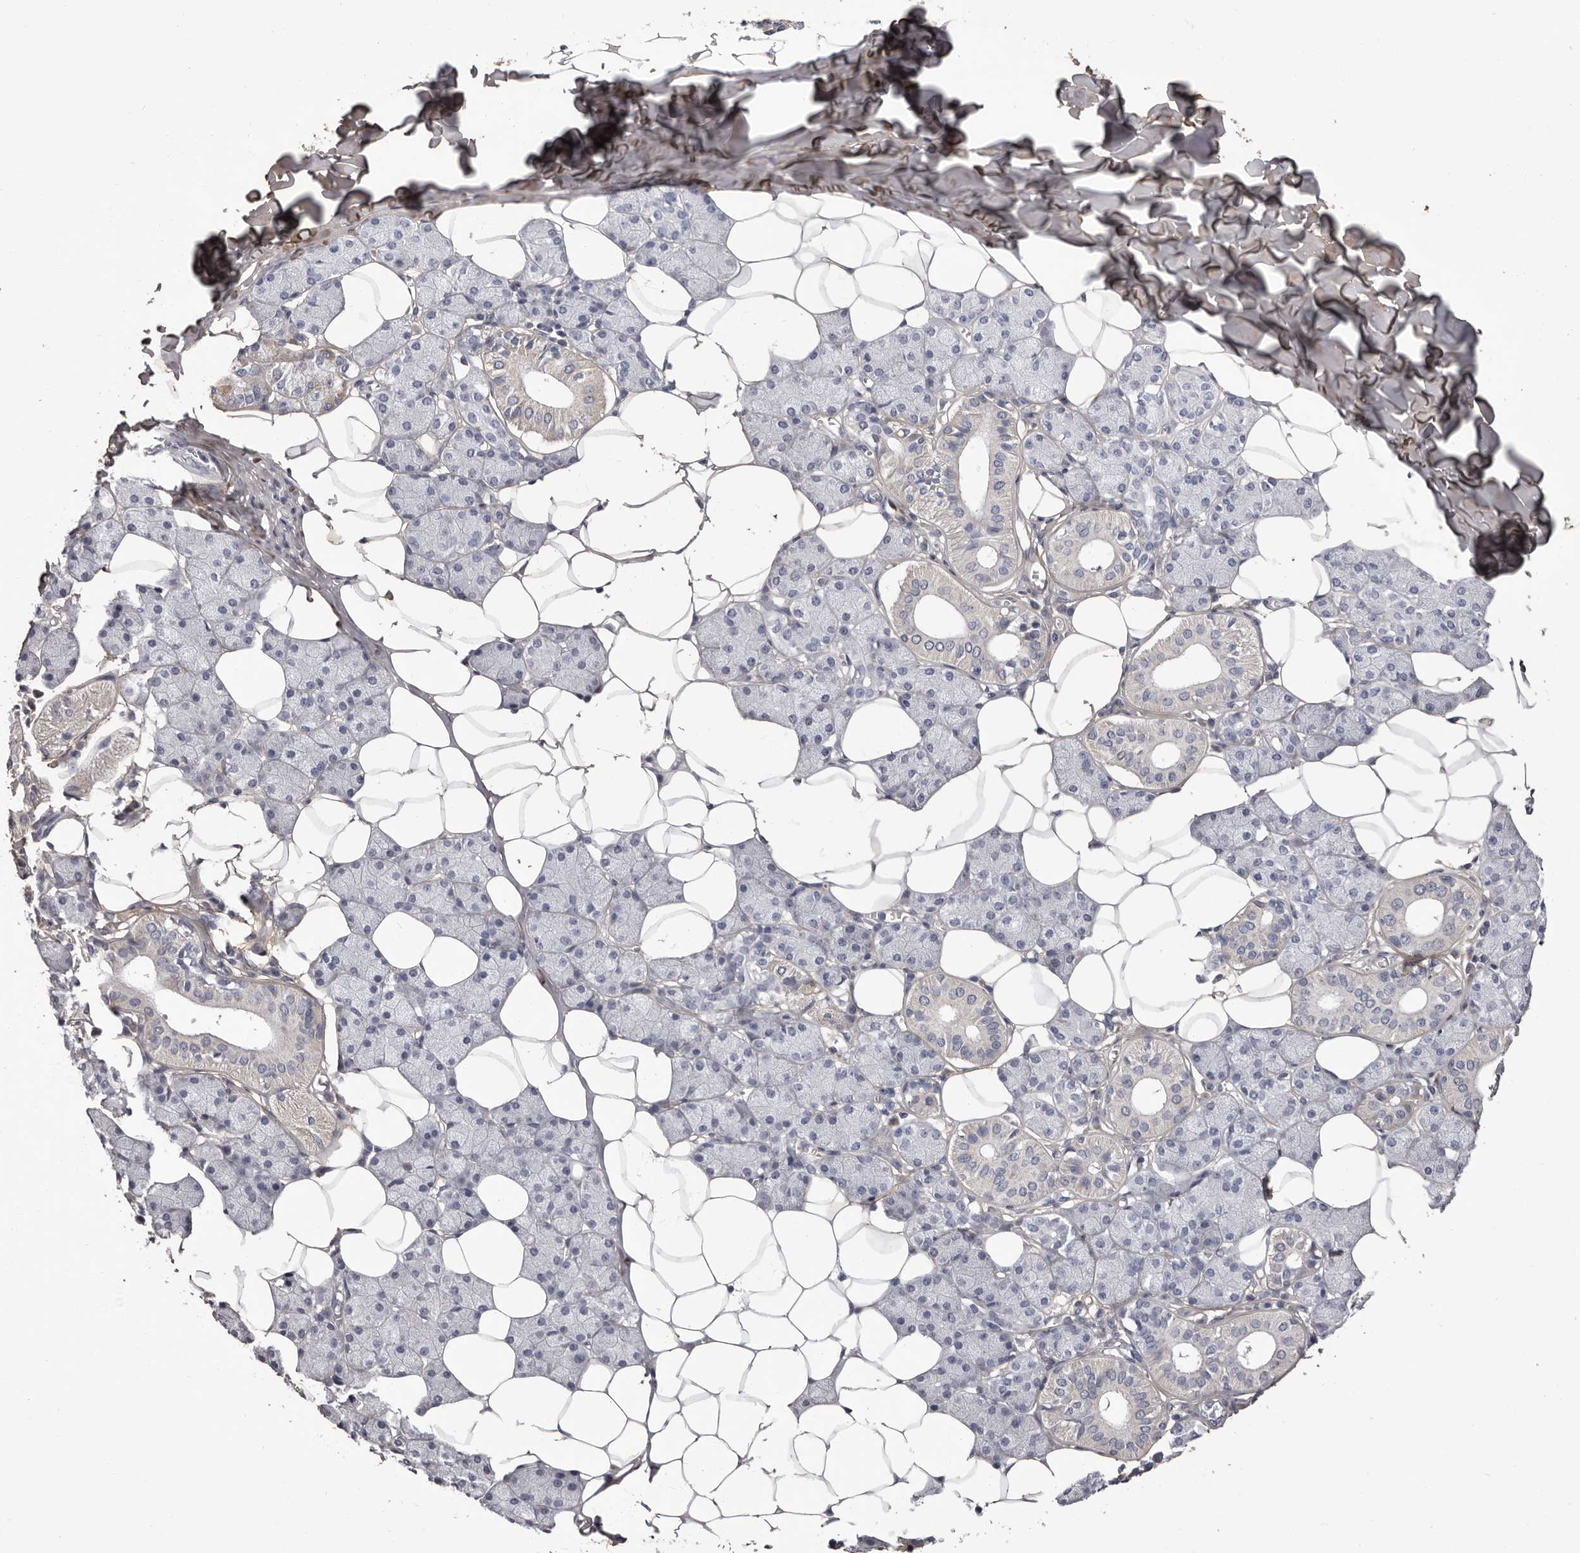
{"staining": {"intensity": "weak", "quantity": "<25%", "location": "cytoplasmic/membranous"}, "tissue": "salivary gland", "cell_type": "Glandular cells", "image_type": "normal", "snomed": [{"axis": "morphology", "description": "Normal tissue, NOS"}, {"axis": "topography", "description": "Salivary gland"}], "caption": "DAB immunohistochemical staining of normal salivary gland reveals no significant expression in glandular cells.", "gene": "COL6A1", "patient": {"sex": "female", "age": 33}}